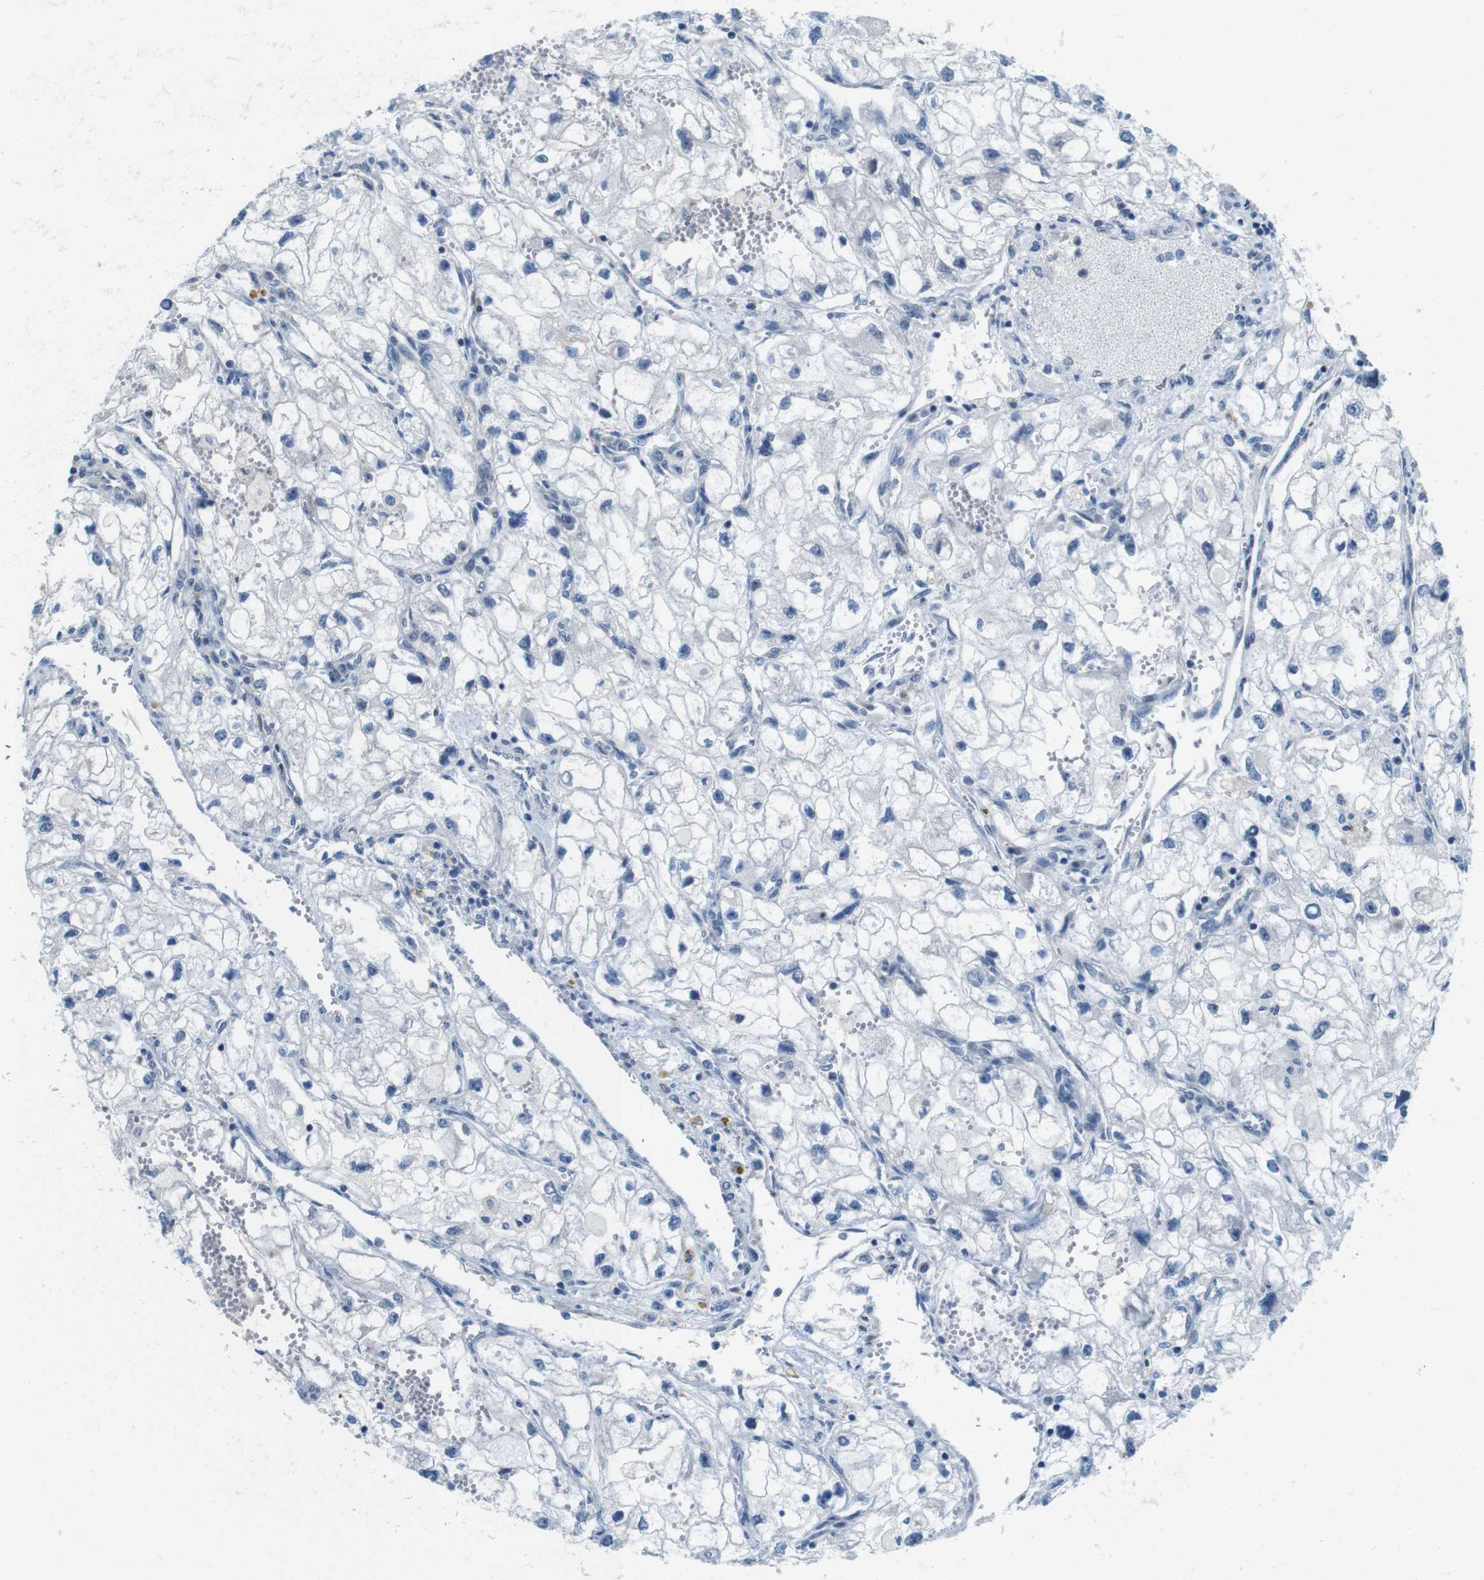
{"staining": {"intensity": "negative", "quantity": "none", "location": "none"}, "tissue": "renal cancer", "cell_type": "Tumor cells", "image_type": "cancer", "snomed": [{"axis": "morphology", "description": "Adenocarcinoma, NOS"}, {"axis": "topography", "description": "Kidney"}], "caption": "The micrograph displays no significant expression in tumor cells of adenocarcinoma (renal).", "gene": "SKI", "patient": {"sex": "female", "age": 70}}